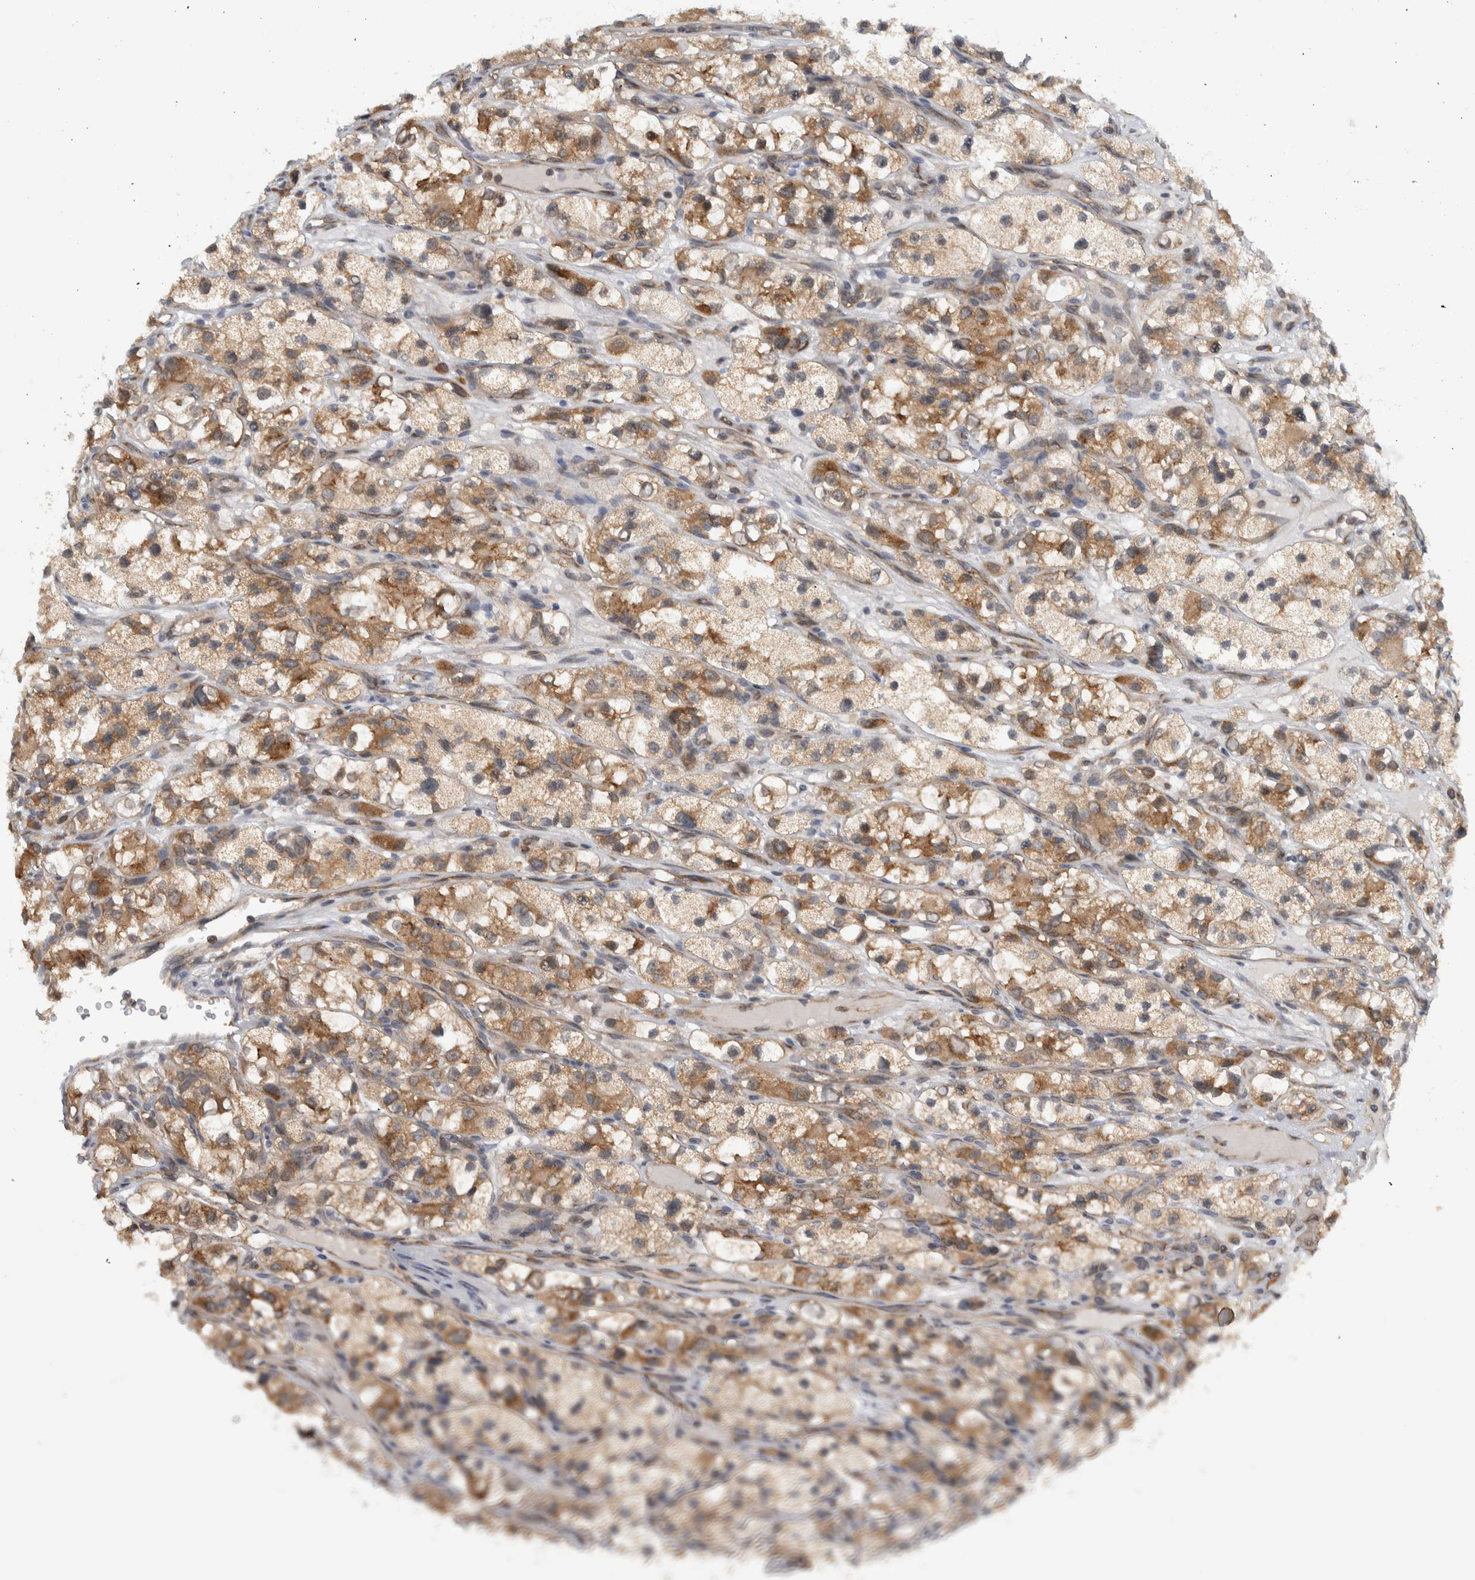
{"staining": {"intensity": "moderate", "quantity": ">75%", "location": "cytoplasmic/membranous"}, "tissue": "renal cancer", "cell_type": "Tumor cells", "image_type": "cancer", "snomed": [{"axis": "morphology", "description": "Adenocarcinoma, NOS"}, {"axis": "topography", "description": "Kidney"}], "caption": "Tumor cells show moderate cytoplasmic/membranous expression in approximately >75% of cells in renal cancer (adenocarcinoma).", "gene": "CCDC43", "patient": {"sex": "female", "age": 57}}